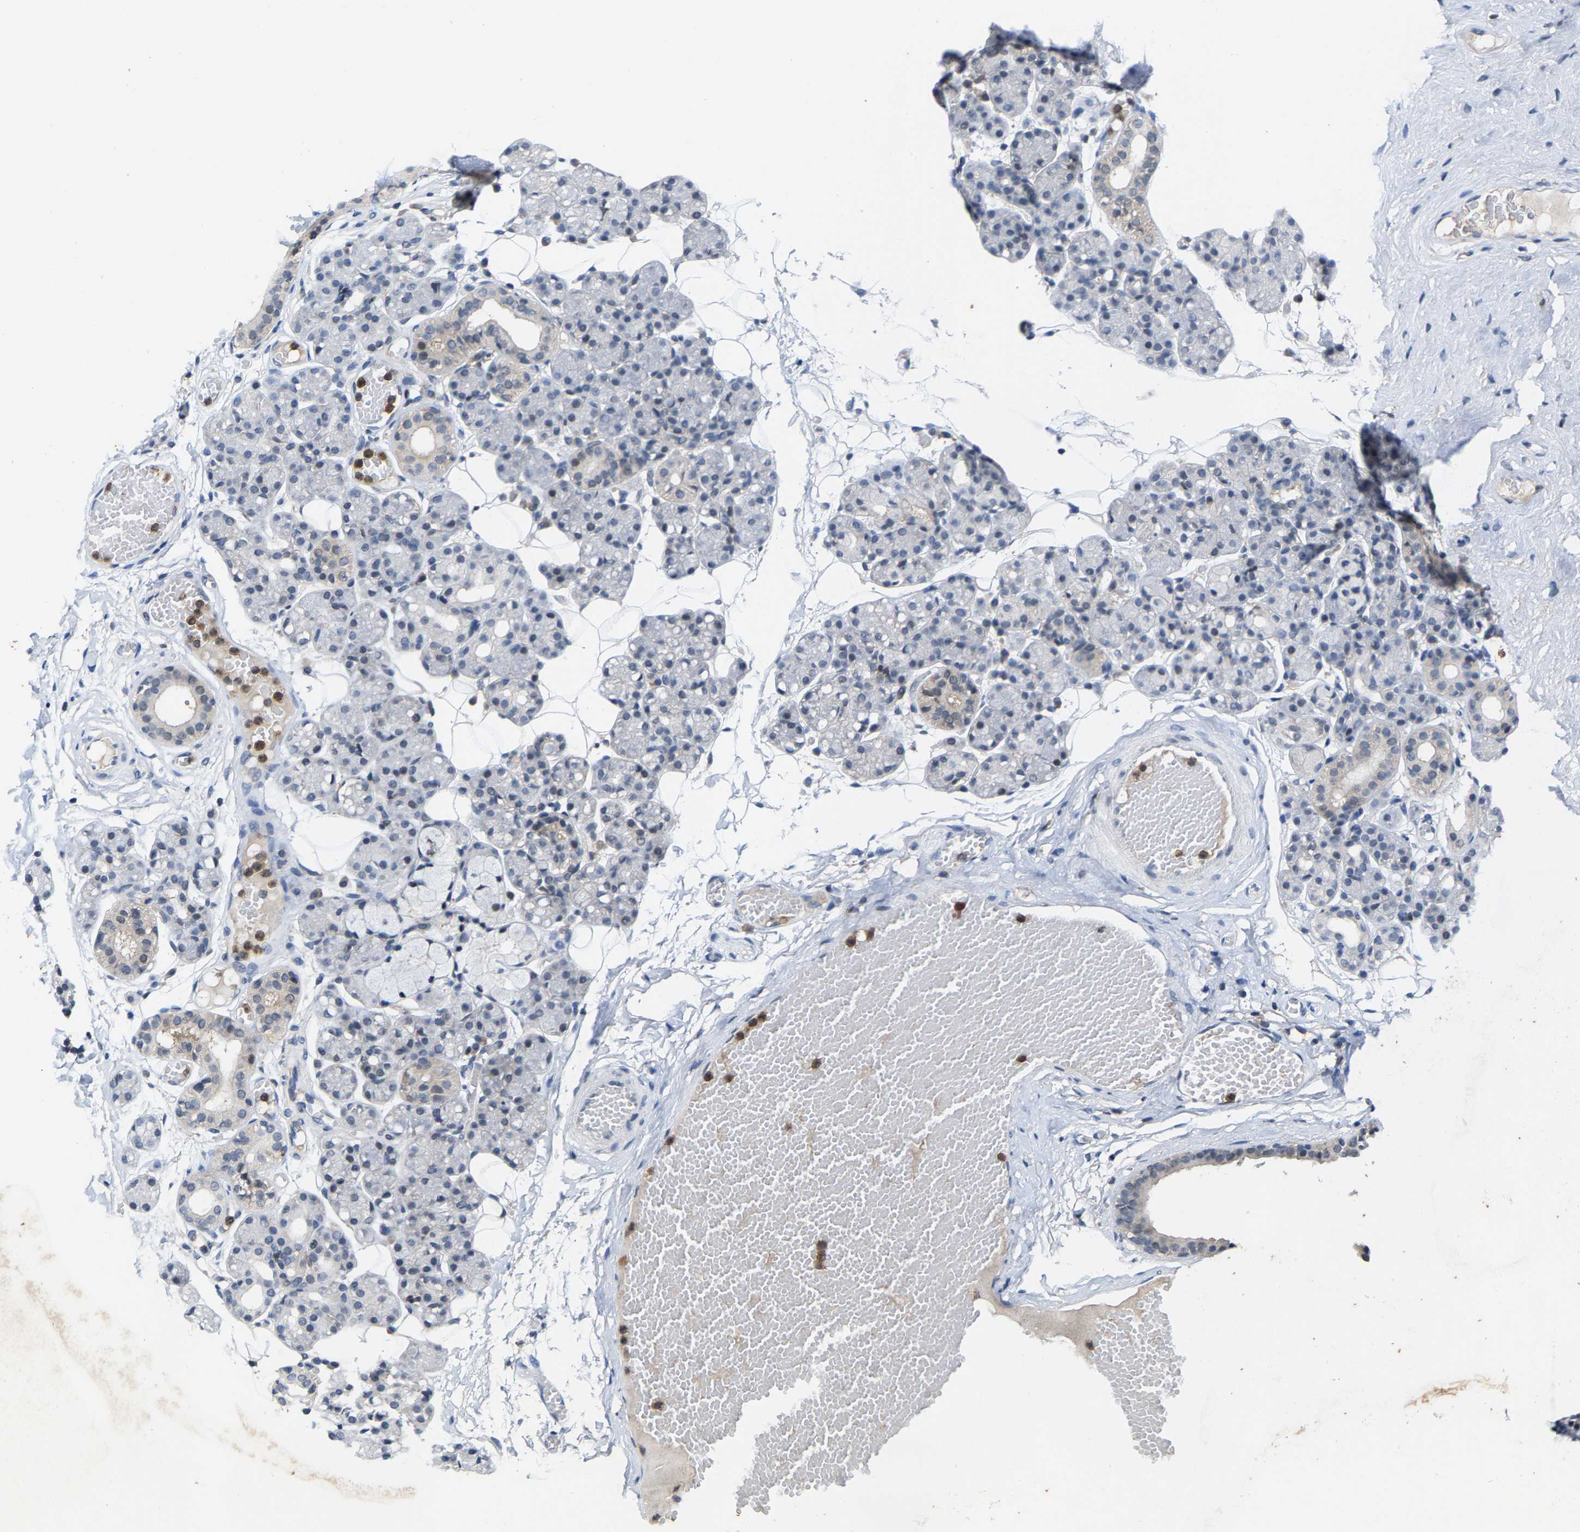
{"staining": {"intensity": "weak", "quantity": "<25%", "location": "cytoplasmic/membranous,nuclear"}, "tissue": "salivary gland", "cell_type": "Glandular cells", "image_type": "normal", "snomed": [{"axis": "morphology", "description": "Normal tissue, NOS"}, {"axis": "topography", "description": "Salivary gland"}], "caption": "A high-resolution image shows immunohistochemistry staining of unremarkable salivary gland, which exhibits no significant positivity in glandular cells. (Brightfield microscopy of DAB immunohistochemistry (IHC) at high magnification).", "gene": "FGD3", "patient": {"sex": "male", "age": 63}}